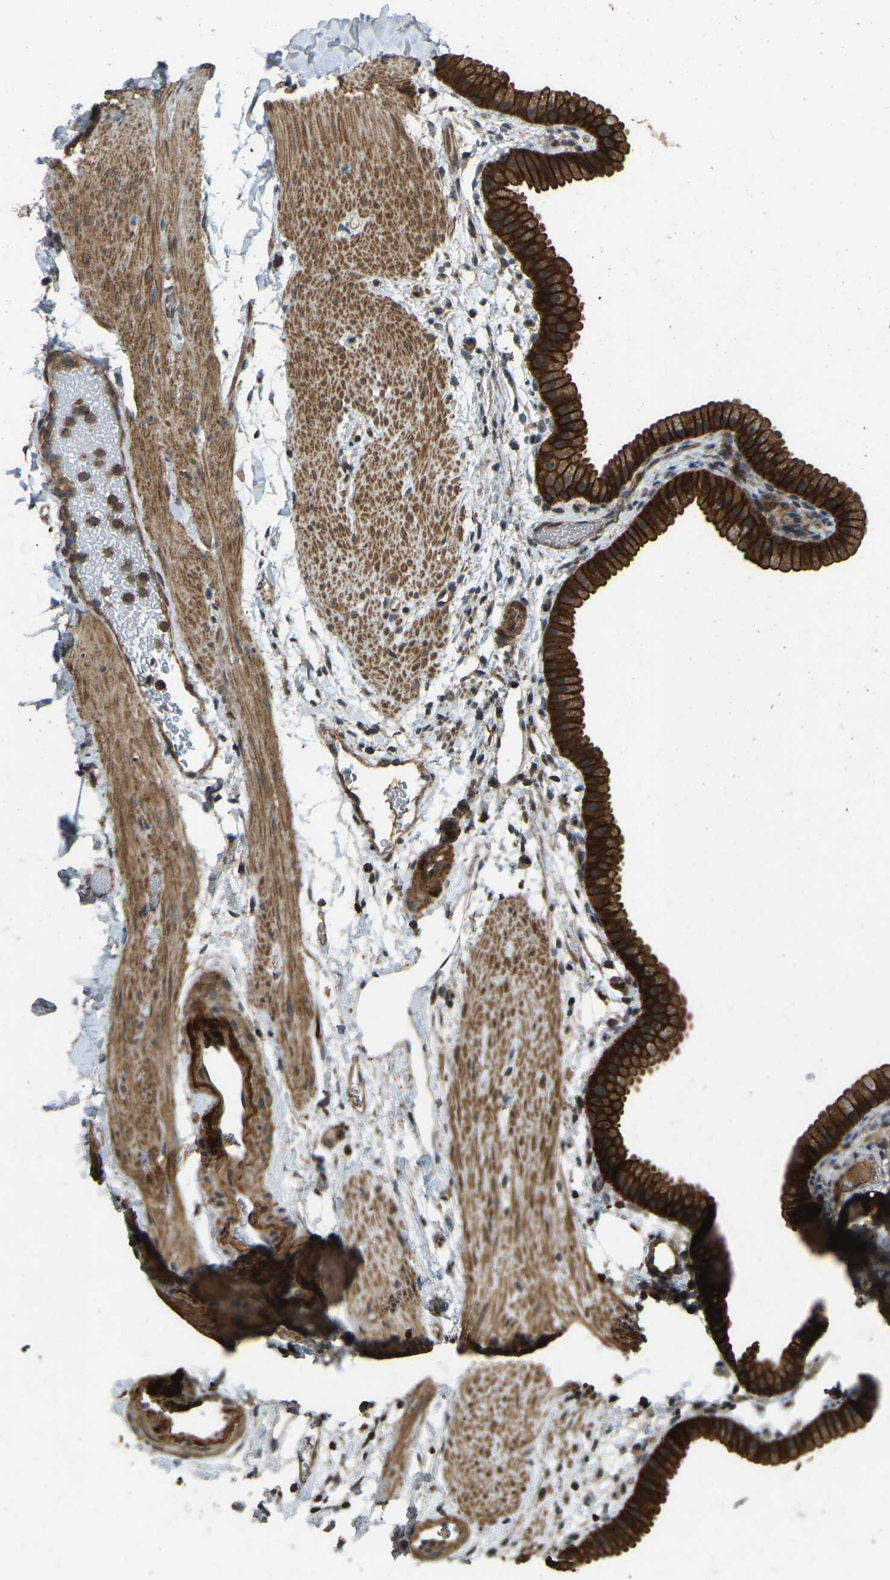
{"staining": {"intensity": "strong", "quantity": ">75%", "location": "cytoplasmic/membranous"}, "tissue": "gallbladder", "cell_type": "Glandular cells", "image_type": "normal", "snomed": [{"axis": "morphology", "description": "Normal tissue, NOS"}, {"axis": "topography", "description": "Gallbladder"}], "caption": "Protein expression analysis of unremarkable gallbladder exhibits strong cytoplasmic/membranous staining in about >75% of glandular cells.", "gene": "ATP8B1", "patient": {"sex": "female", "age": 64}}